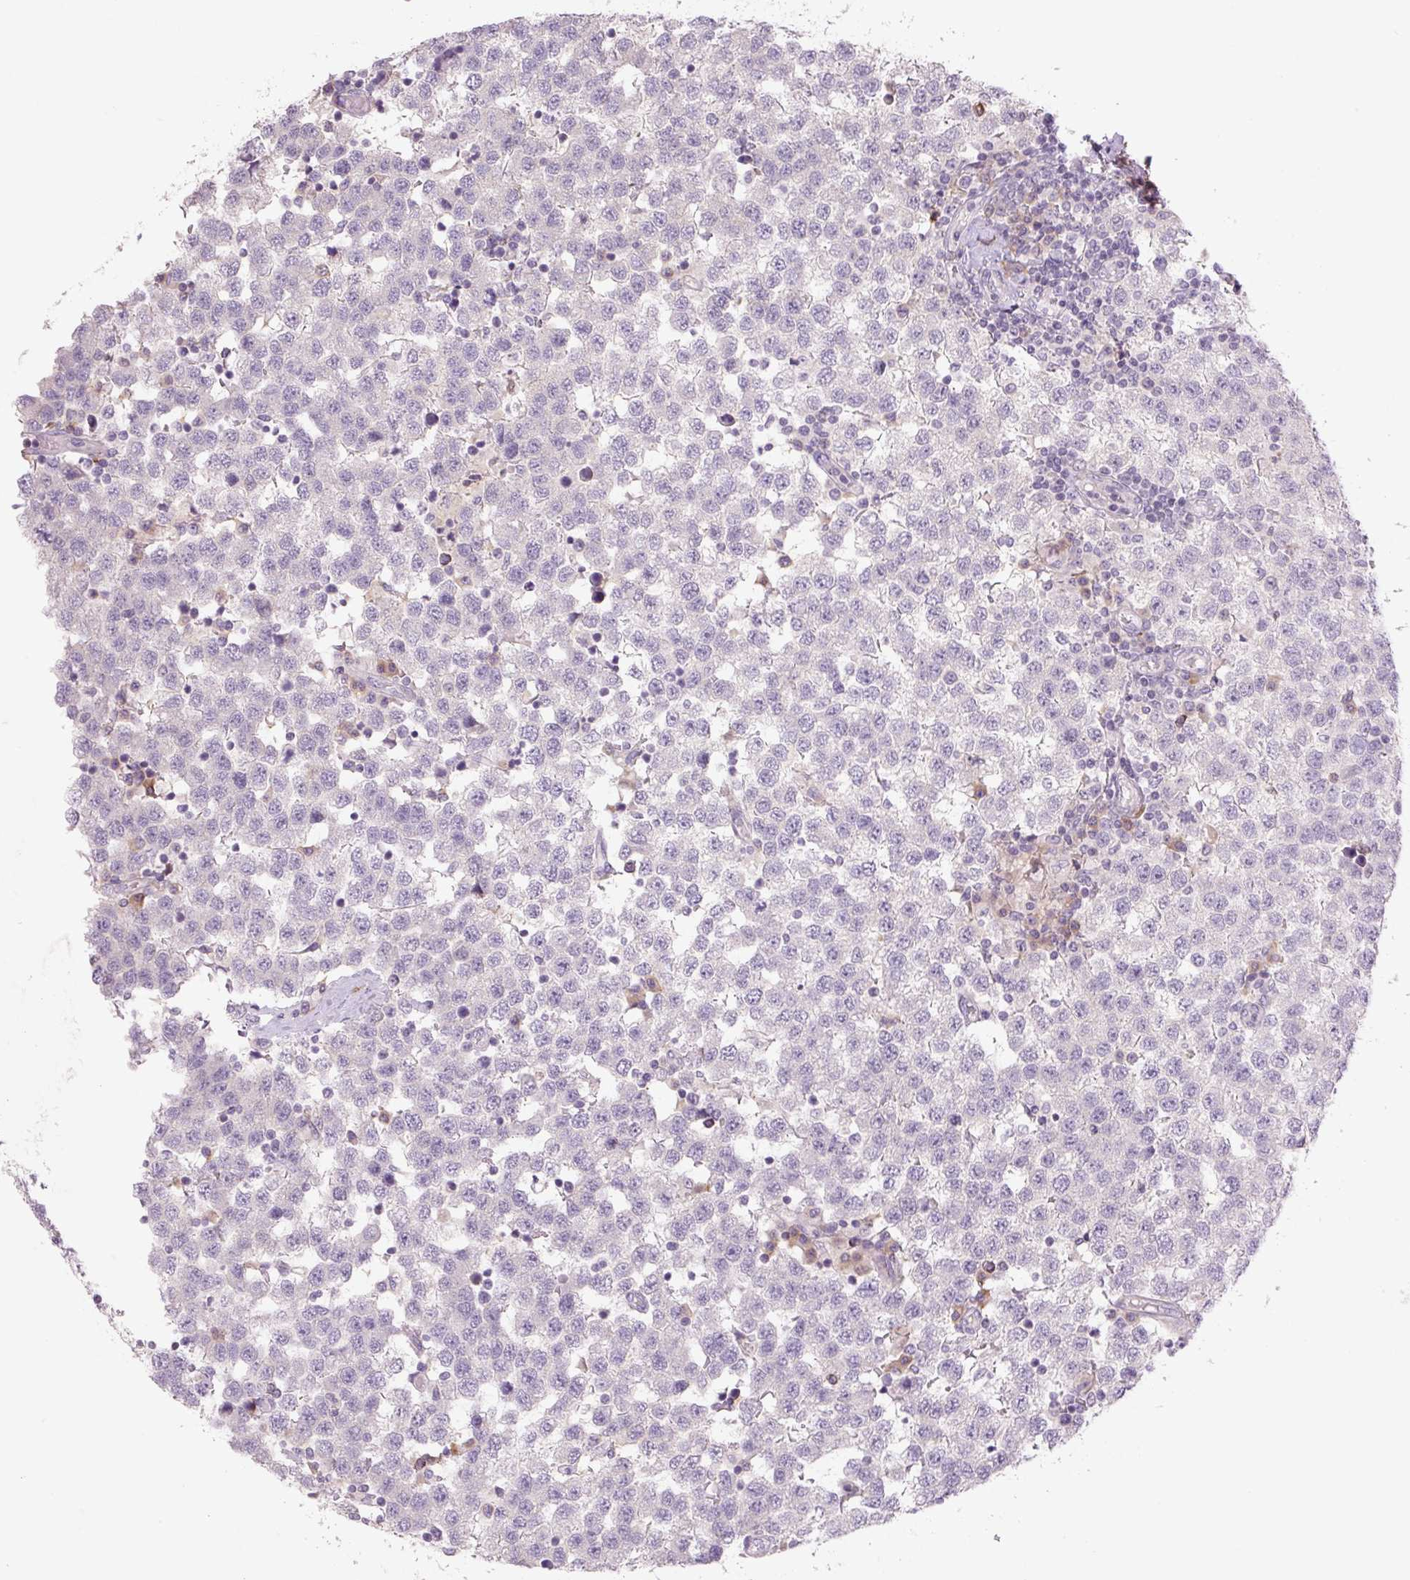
{"staining": {"intensity": "negative", "quantity": "none", "location": "none"}, "tissue": "testis cancer", "cell_type": "Tumor cells", "image_type": "cancer", "snomed": [{"axis": "morphology", "description": "Seminoma, NOS"}, {"axis": "topography", "description": "Testis"}], "caption": "Immunohistochemistry (IHC) of testis cancer (seminoma) demonstrates no expression in tumor cells.", "gene": "TMEM100", "patient": {"sex": "male", "age": 34}}